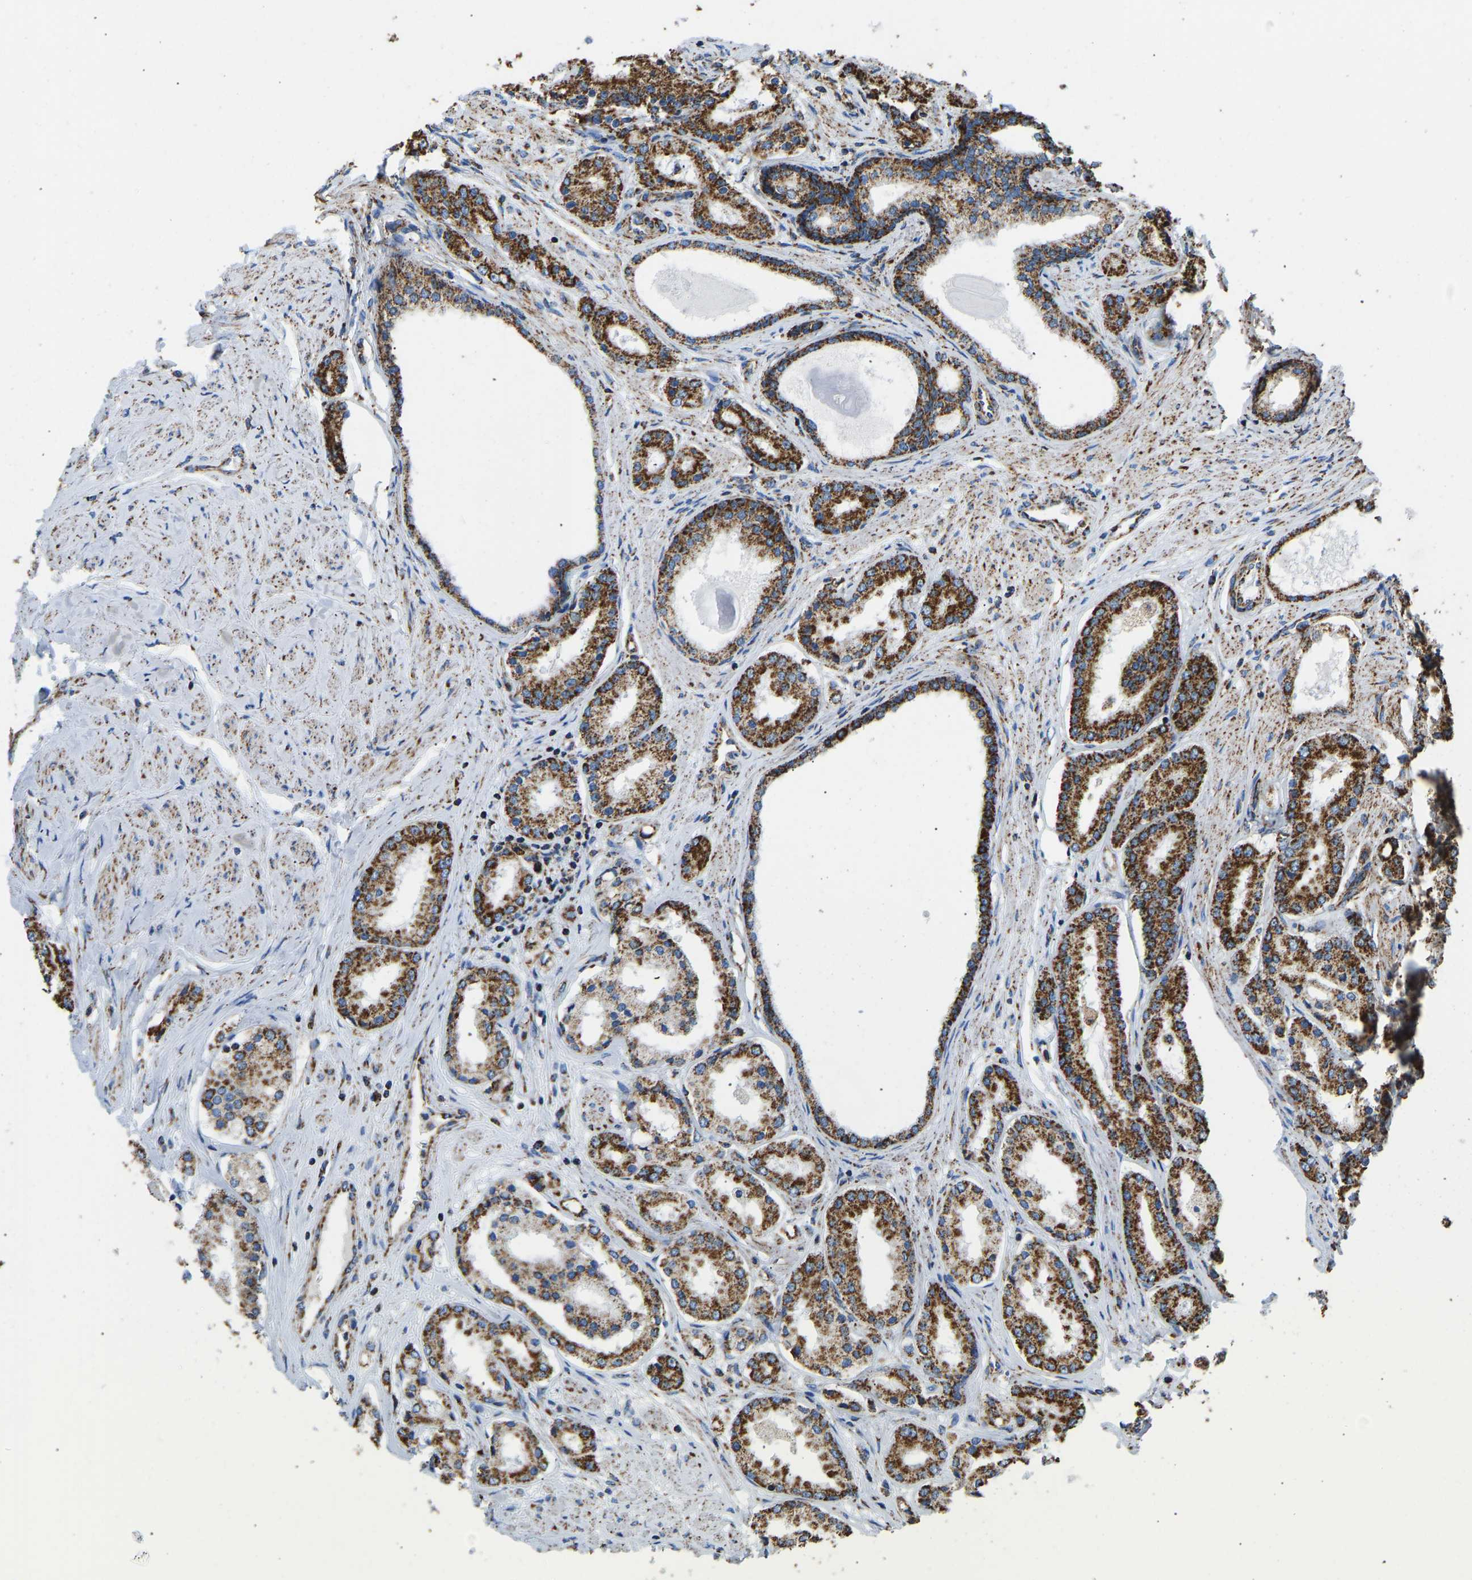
{"staining": {"intensity": "strong", "quantity": ">75%", "location": "cytoplasmic/membranous"}, "tissue": "prostate cancer", "cell_type": "Tumor cells", "image_type": "cancer", "snomed": [{"axis": "morphology", "description": "Adenocarcinoma, Low grade"}, {"axis": "topography", "description": "Prostate"}], "caption": "Protein staining of prostate adenocarcinoma (low-grade) tissue exhibits strong cytoplasmic/membranous positivity in approximately >75% of tumor cells.", "gene": "IRX6", "patient": {"sex": "male", "age": 63}}